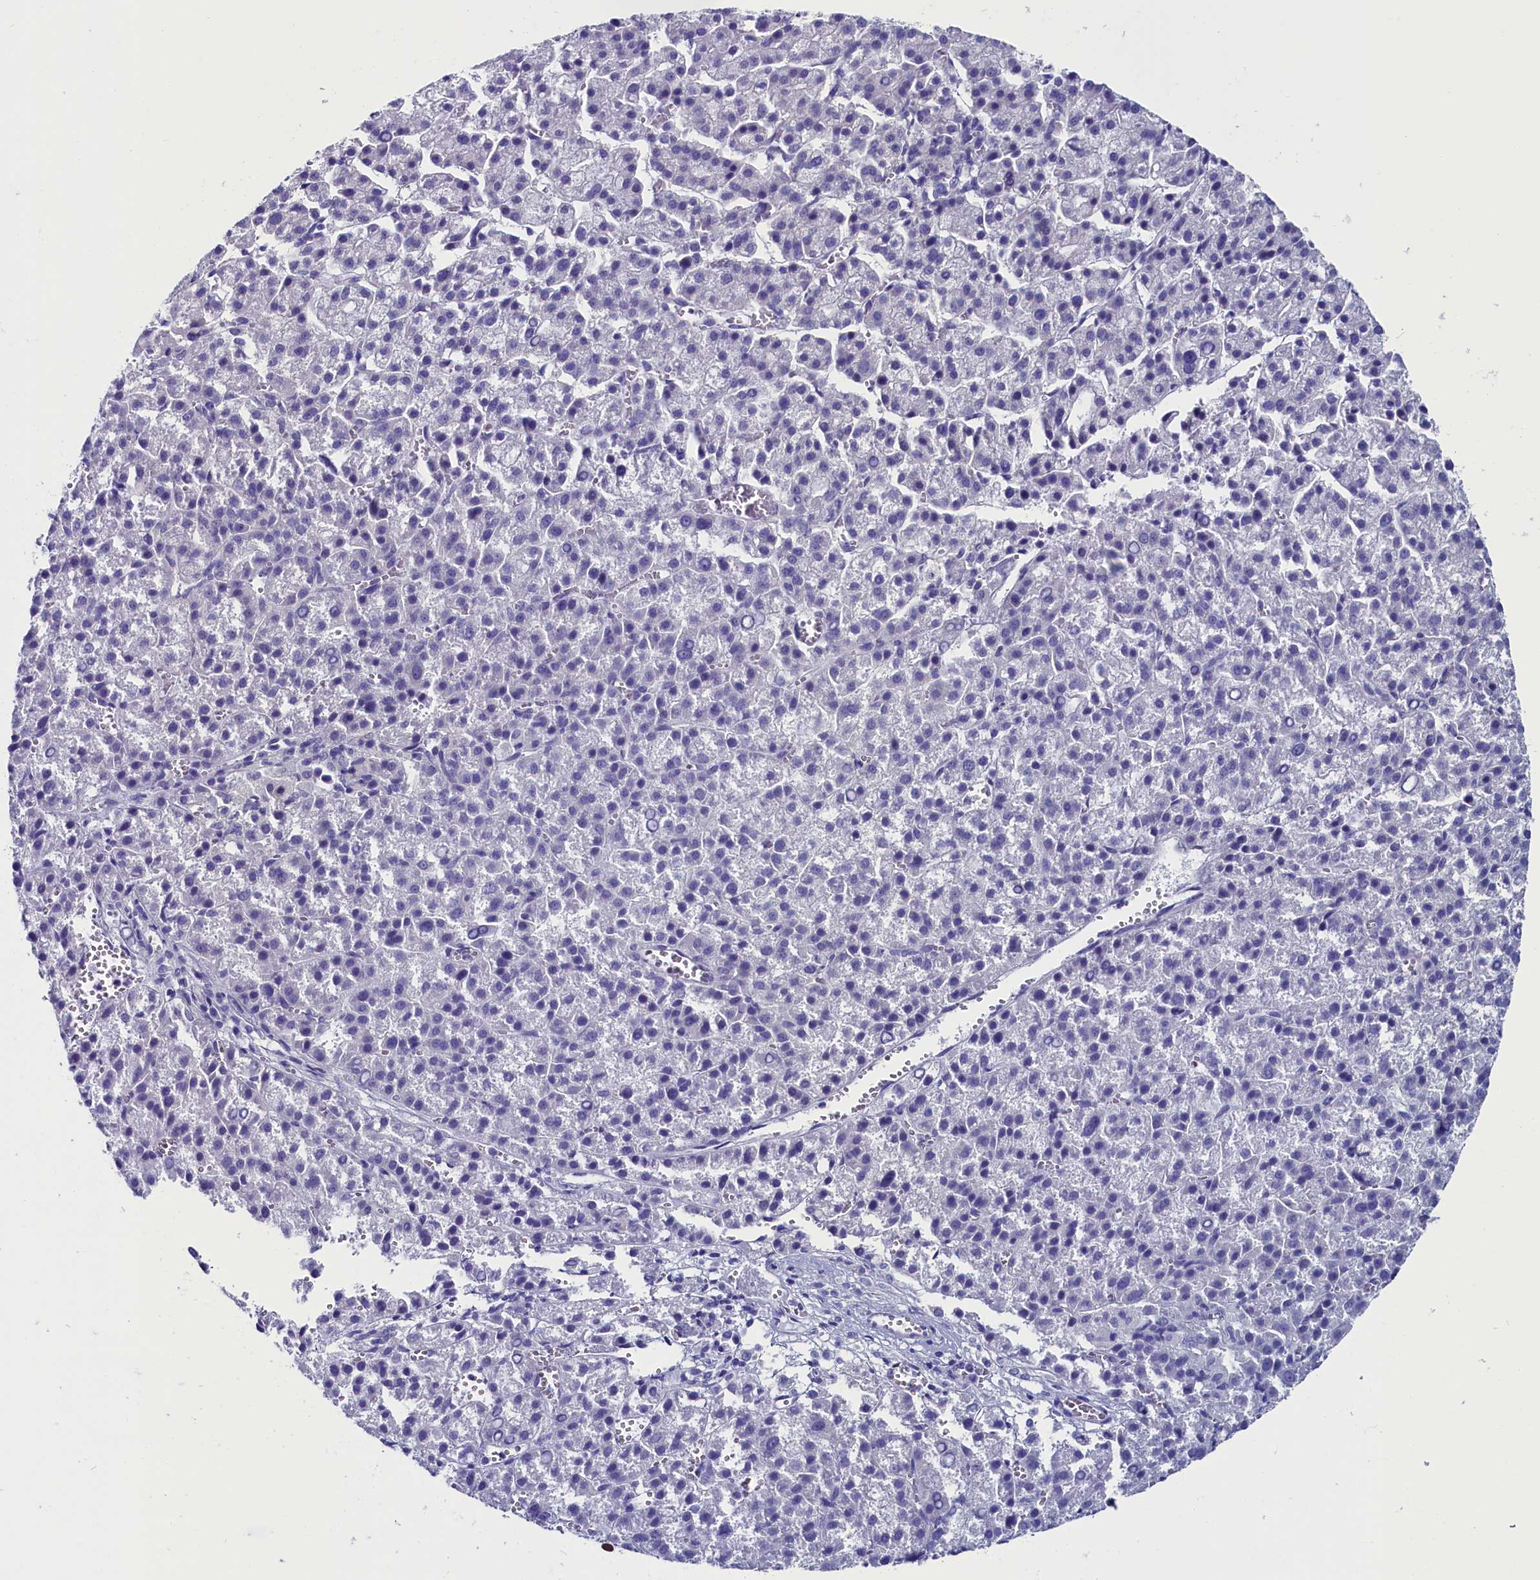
{"staining": {"intensity": "negative", "quantity": "none", "location": "none"}, "tissue": "liver cancer", "cell_type": "Tumor cells", "image_type": "cancer", "snomed": [{"axis": "morphology", "description": "Carcinoma, Hepatocellular, NOS"}, {"axis": "topography", "description": "Liver"}], "caption": "Tumor cells are negative for protein expression in human liver hepatocellular carcinoma.", "gene": "CIAPIN1", "patient": {"sex": "female", "age": 58}}